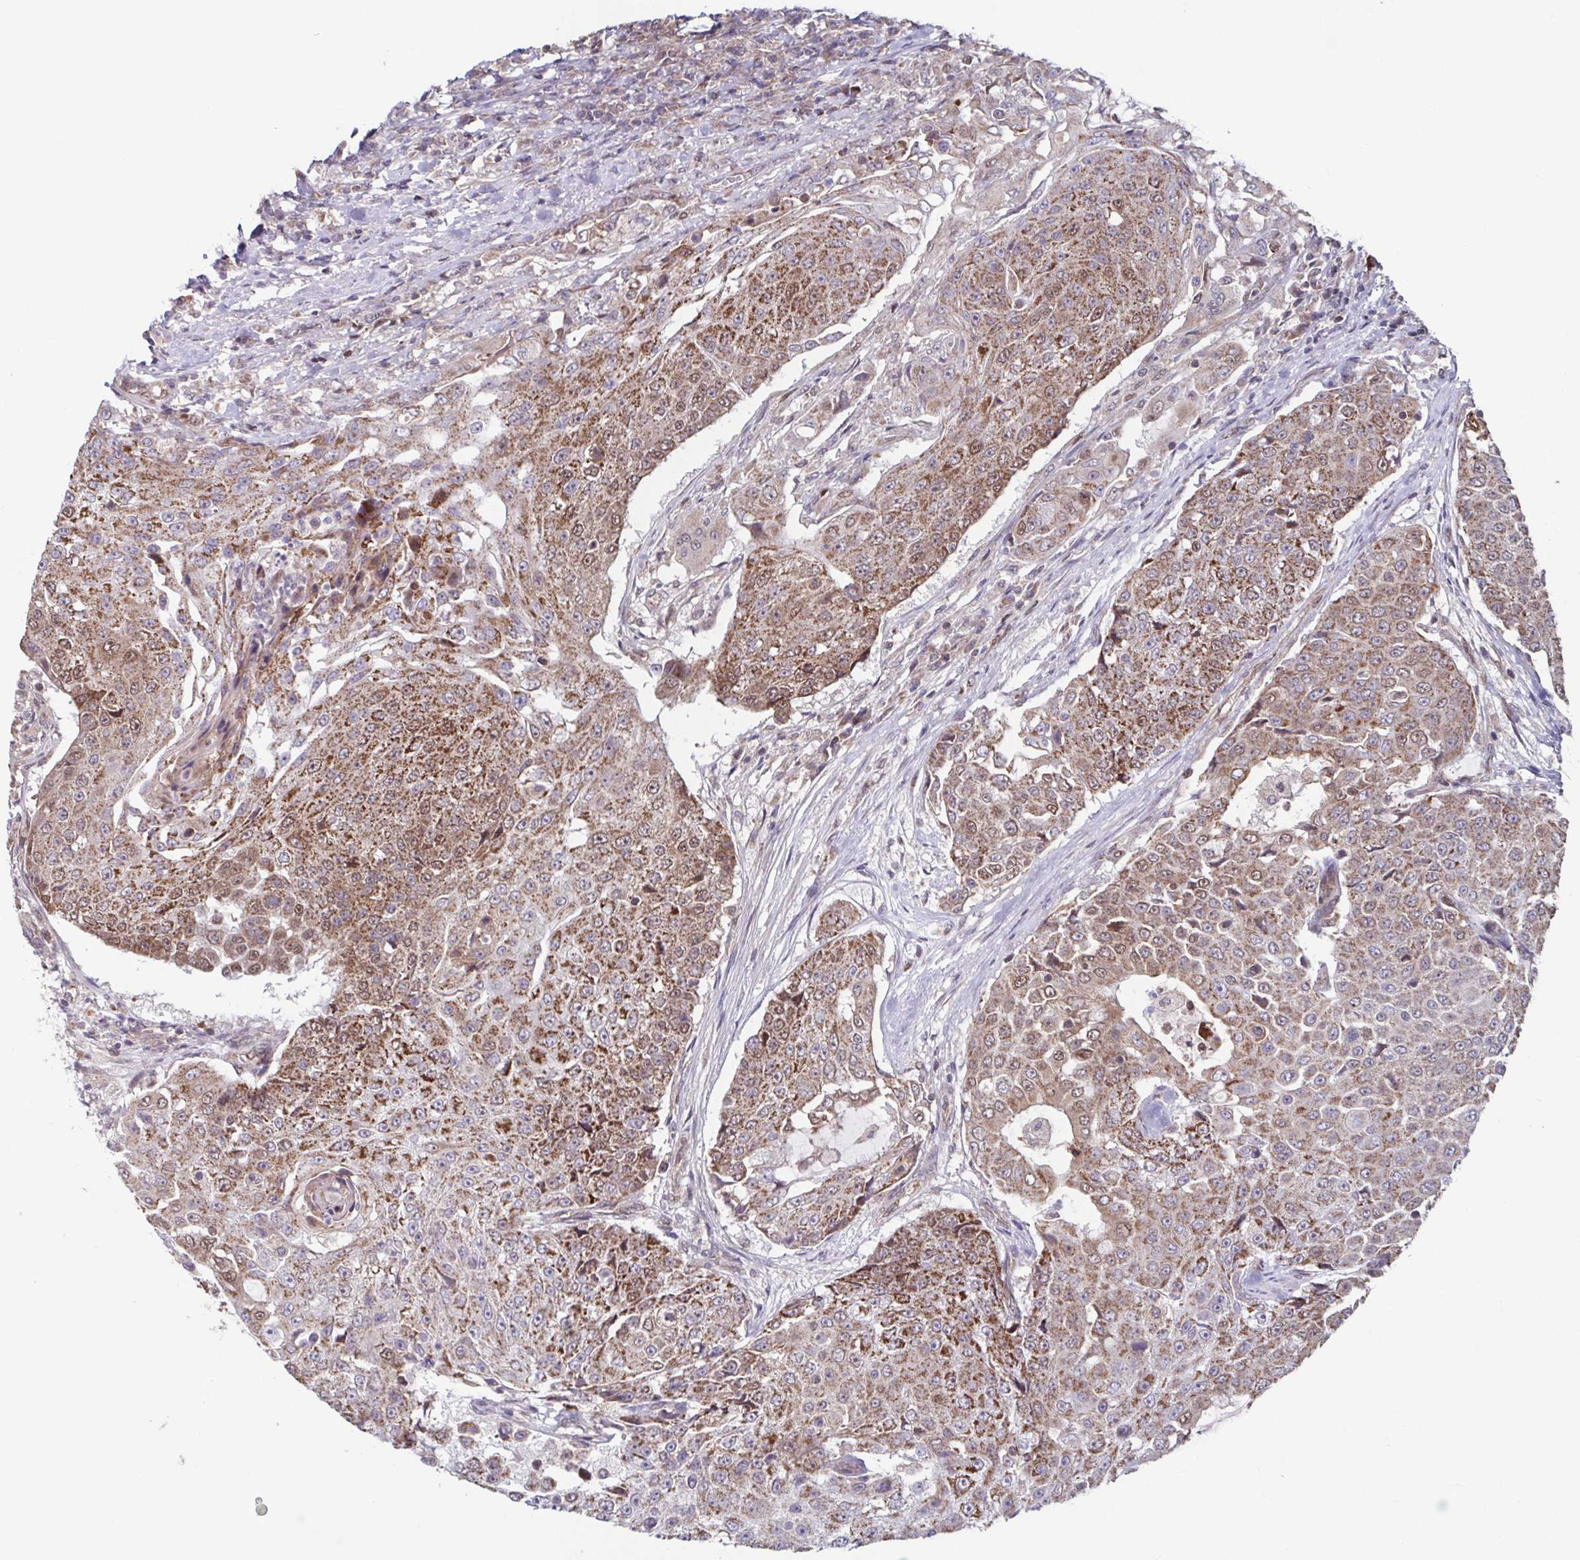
{"staining": {"intensity": "moderate", "quantity": ">75%", "location": "cytoplasmic/membranous"}, "tissue": "urothelial cancer", "cell_type": "Tumor cells", "image_type": "cancer", "snomed": [{"axis": "morphology", "description": "Urothelial carcinoma, High grade"}, {"axis": "topography", "description": "Urinary bladder"}], "caption": "Brown immunohistochemical staining in urothelial carcinoma (high-grade) shows moderate cytoplasmic/membranous positivity in about >75% of tumor cells.", "gene": "TTC19", "patient": {"sex": "female", "age": 63}}